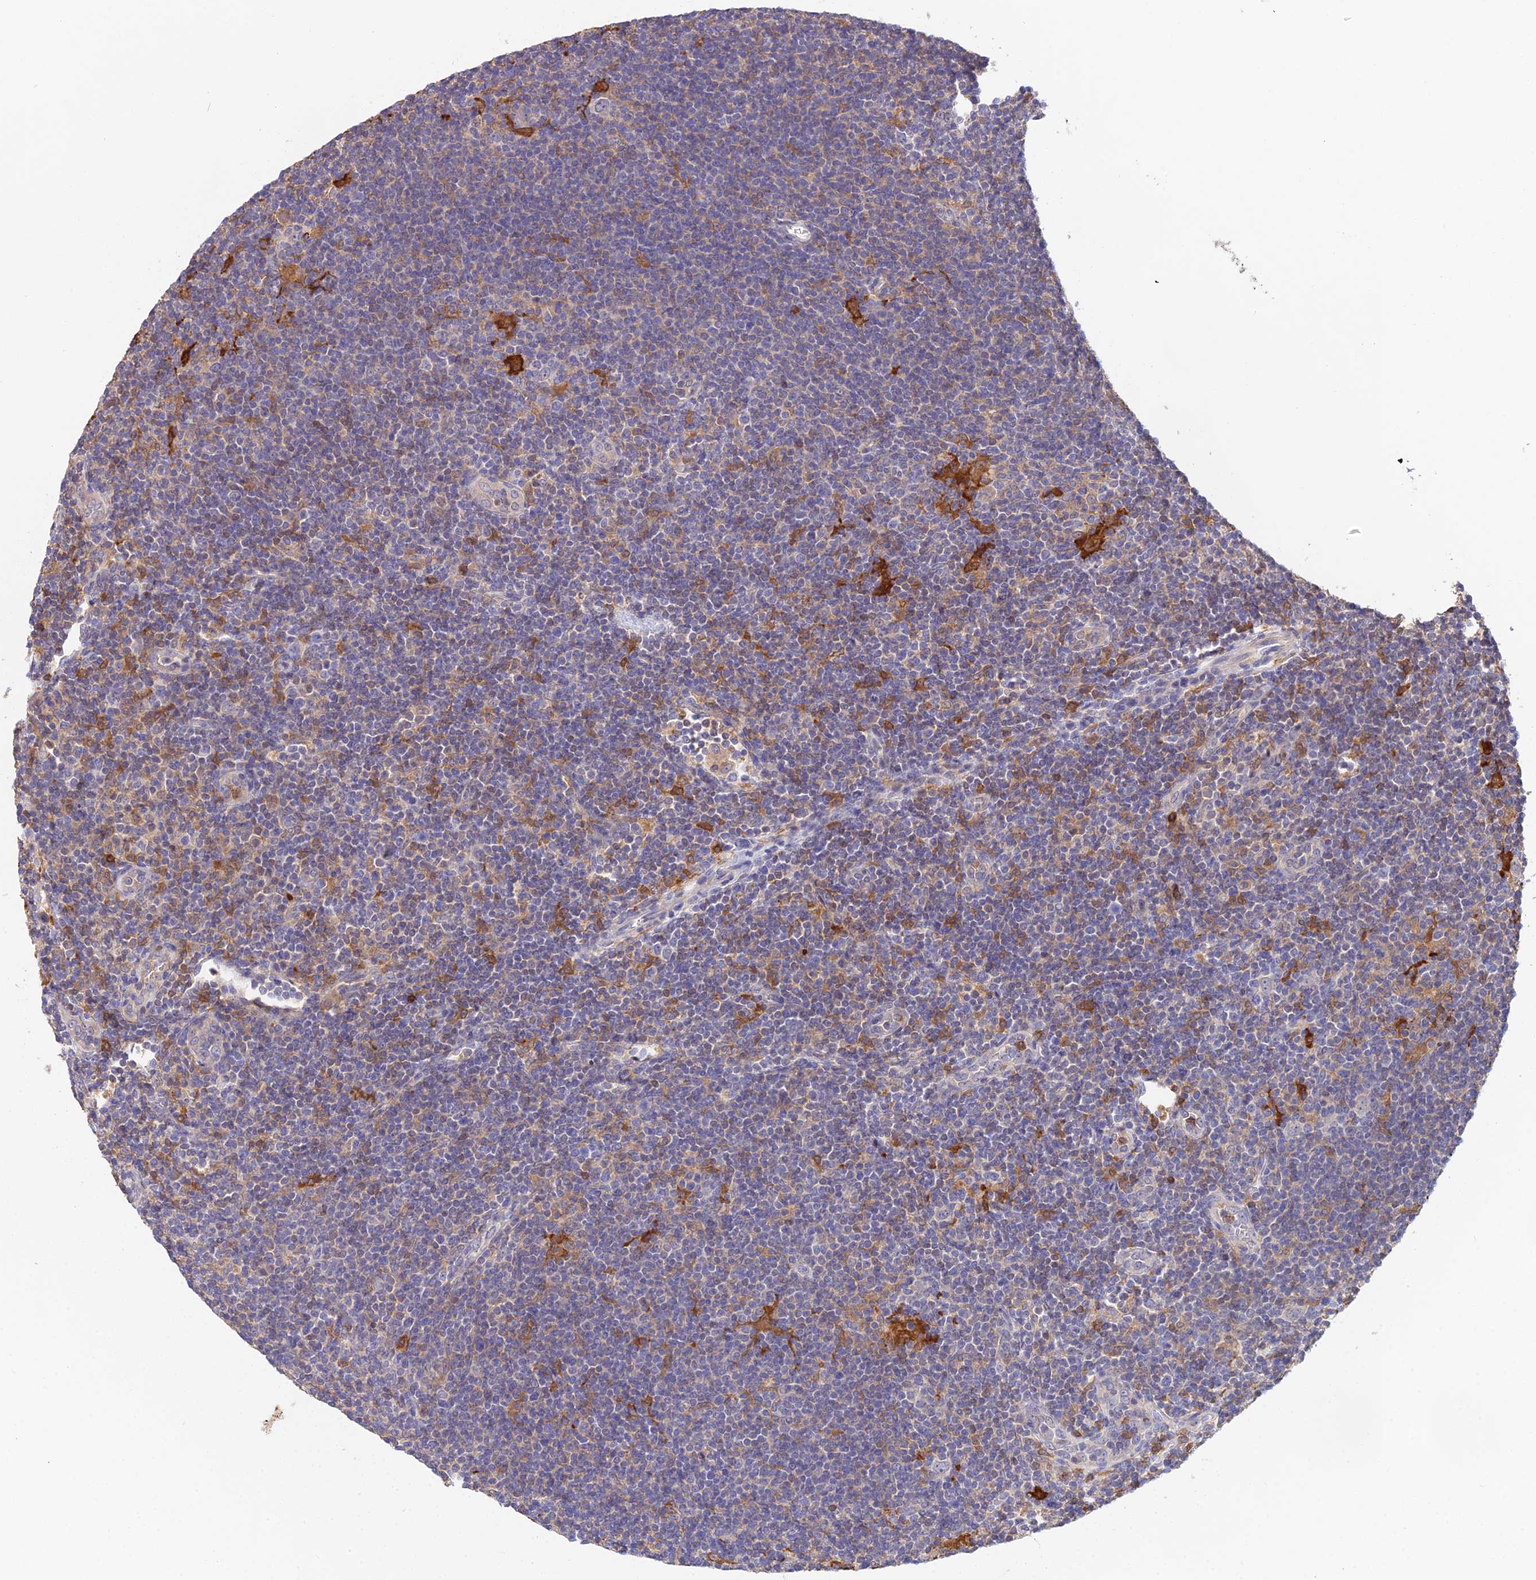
{"staining": {"intensity": "negative", "quantity": "none", "location": "none"}, "tissue": "lymphoma", "cell_type": "Tumor cells", "image_type": "cancer", "snomed": [{"axis": "morphology", "description": "Hodgkin's disease, NOS"}, {"axis": "topography", "description": "Lymph node"}], "caption": "DAB (3,3'-diaminobenzidine) immunohistochemical staining of lymphoma exhibits no significant positivity in tumor cells.", "gene": "FBP1", "patient": {"sex": "female", "age": 57}}